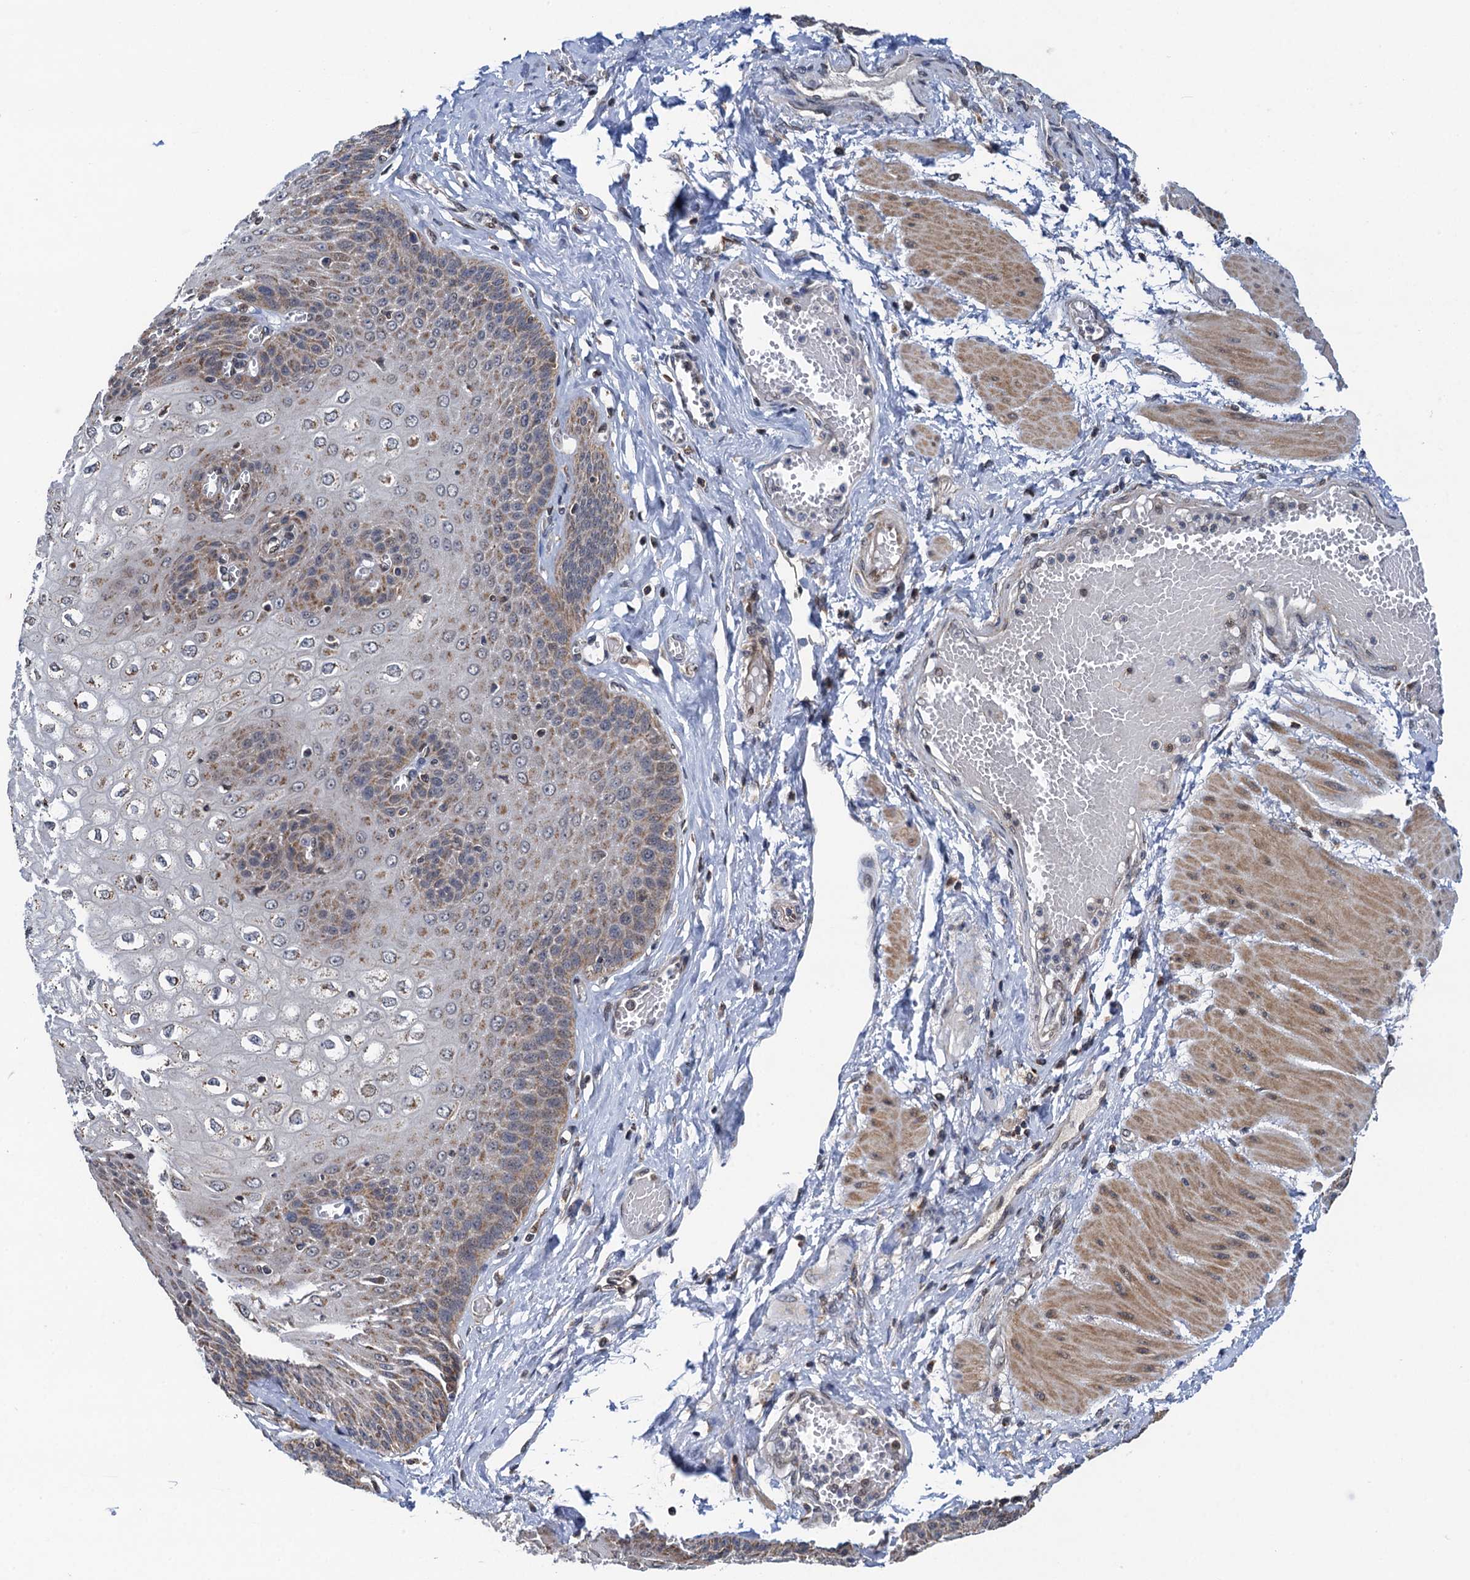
{"staining": {"intensity": "moderate", "quantity": "25%-75%", "location": "cytoplasmic/membranous,nuclear"}, "tissue": "esophagus", "cell_type": "Squamous epithelial cells", "image_type": "normal", "snomed": [{"axis": "morphology", "description": "Normal tissue, NOS"}, {"axis": "topography", "description": "Esophagus"}], "caption": "This histopathology image reveals benign esophagus stained with immunohistochemistry to label a protein in brown. The cytoplasmic/membranous,nuclear of squamous epithelial cells show moderate positivity for the protein. Nuclei are counter-stained blue.", "gene": "CMPK2", "patient": {"sex": "male", "age": 60}}